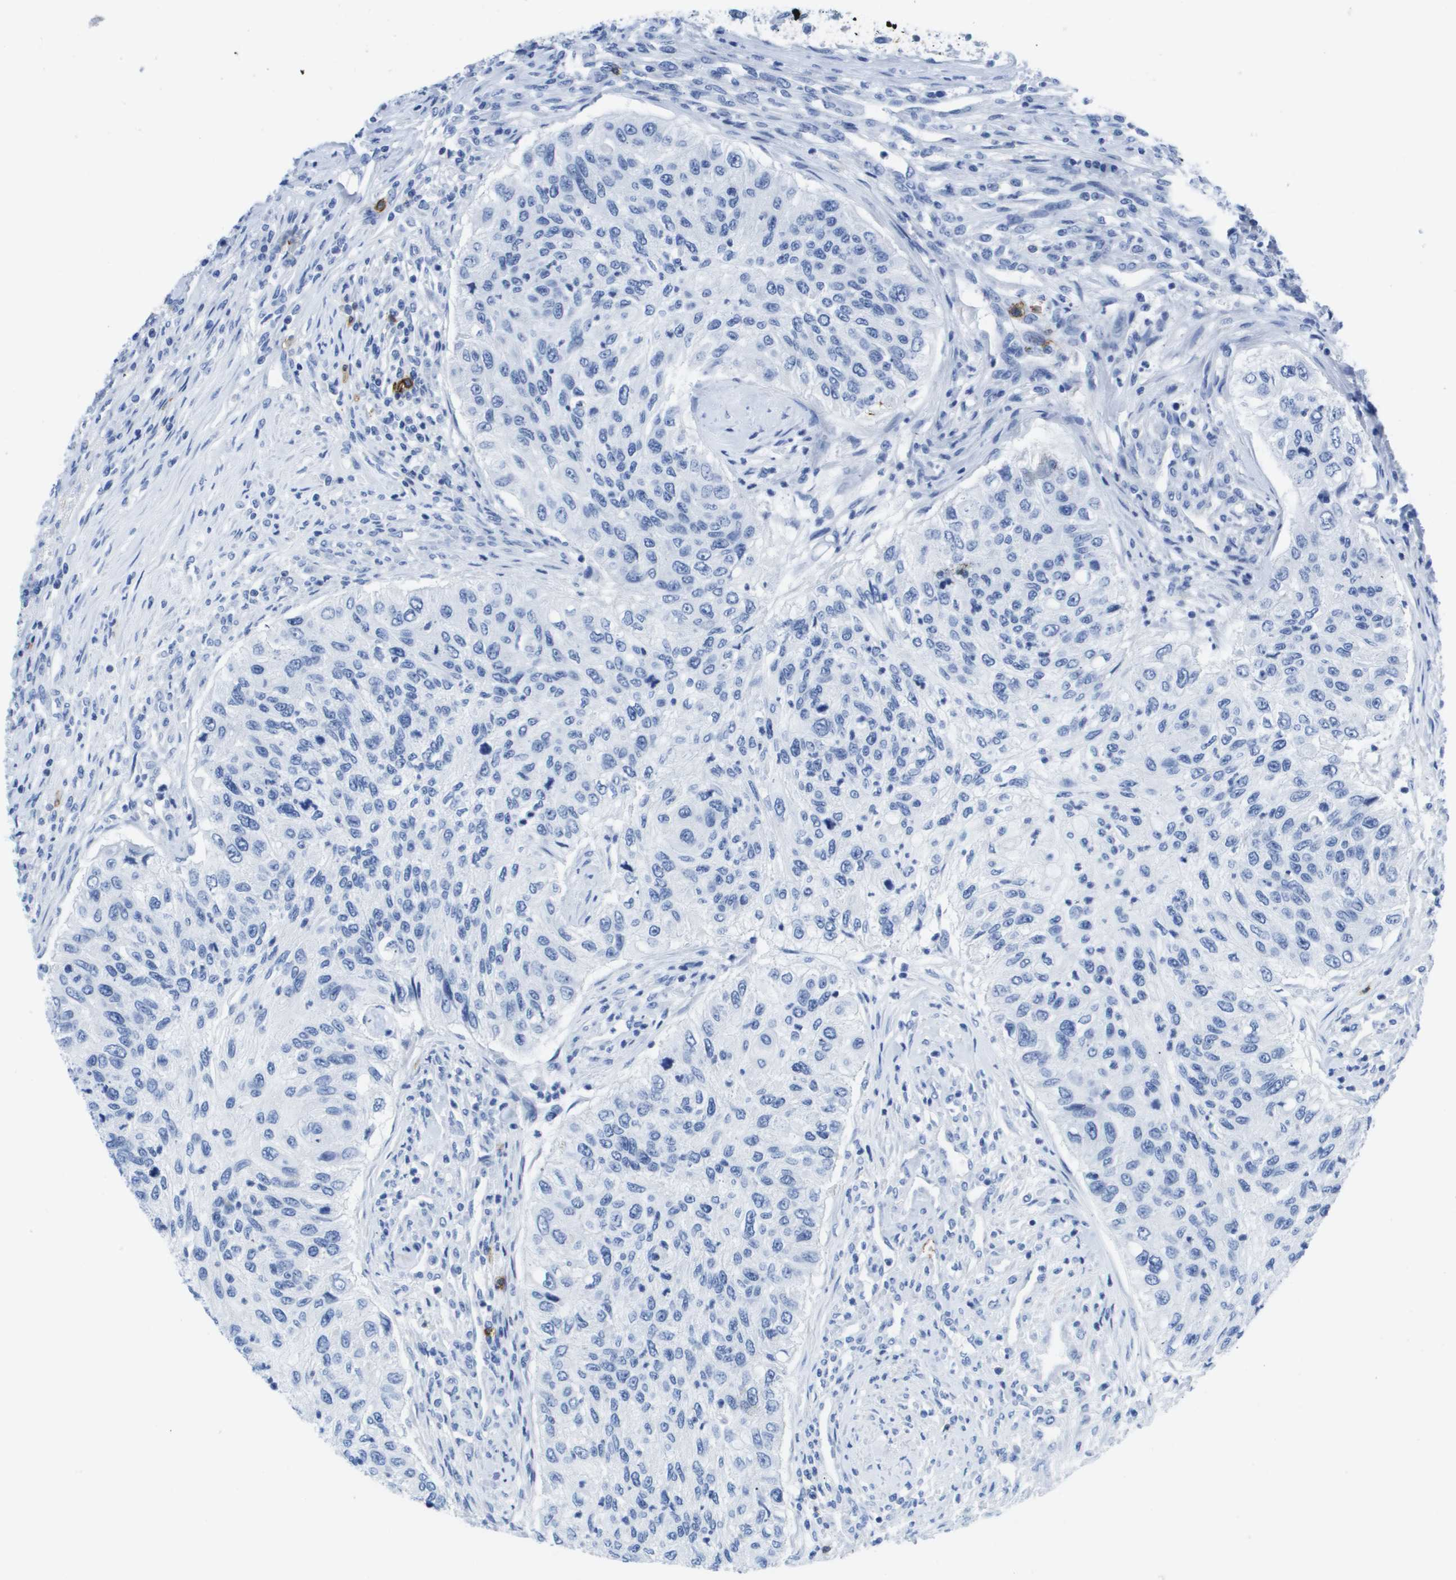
{"staining": {"intensity": "negative", "quantity": "none", "location": "none"}, "tissue": "urothelial cancer", "cell_type": "Tumor cells", "image_type": "cancer", "snomed": [{"axis": "morphology", "description": "Urothelial carcinoma, High grade"}, {"axis": "topography", "description": "Urinary bladder"}], "caption": "Tumor cells show no significant positivity in urothelial carcinoma (high-grade). Nuclei are stained in blue.", "gene": "MS4A1", "patient": {"sex": "female", "age": 60}}